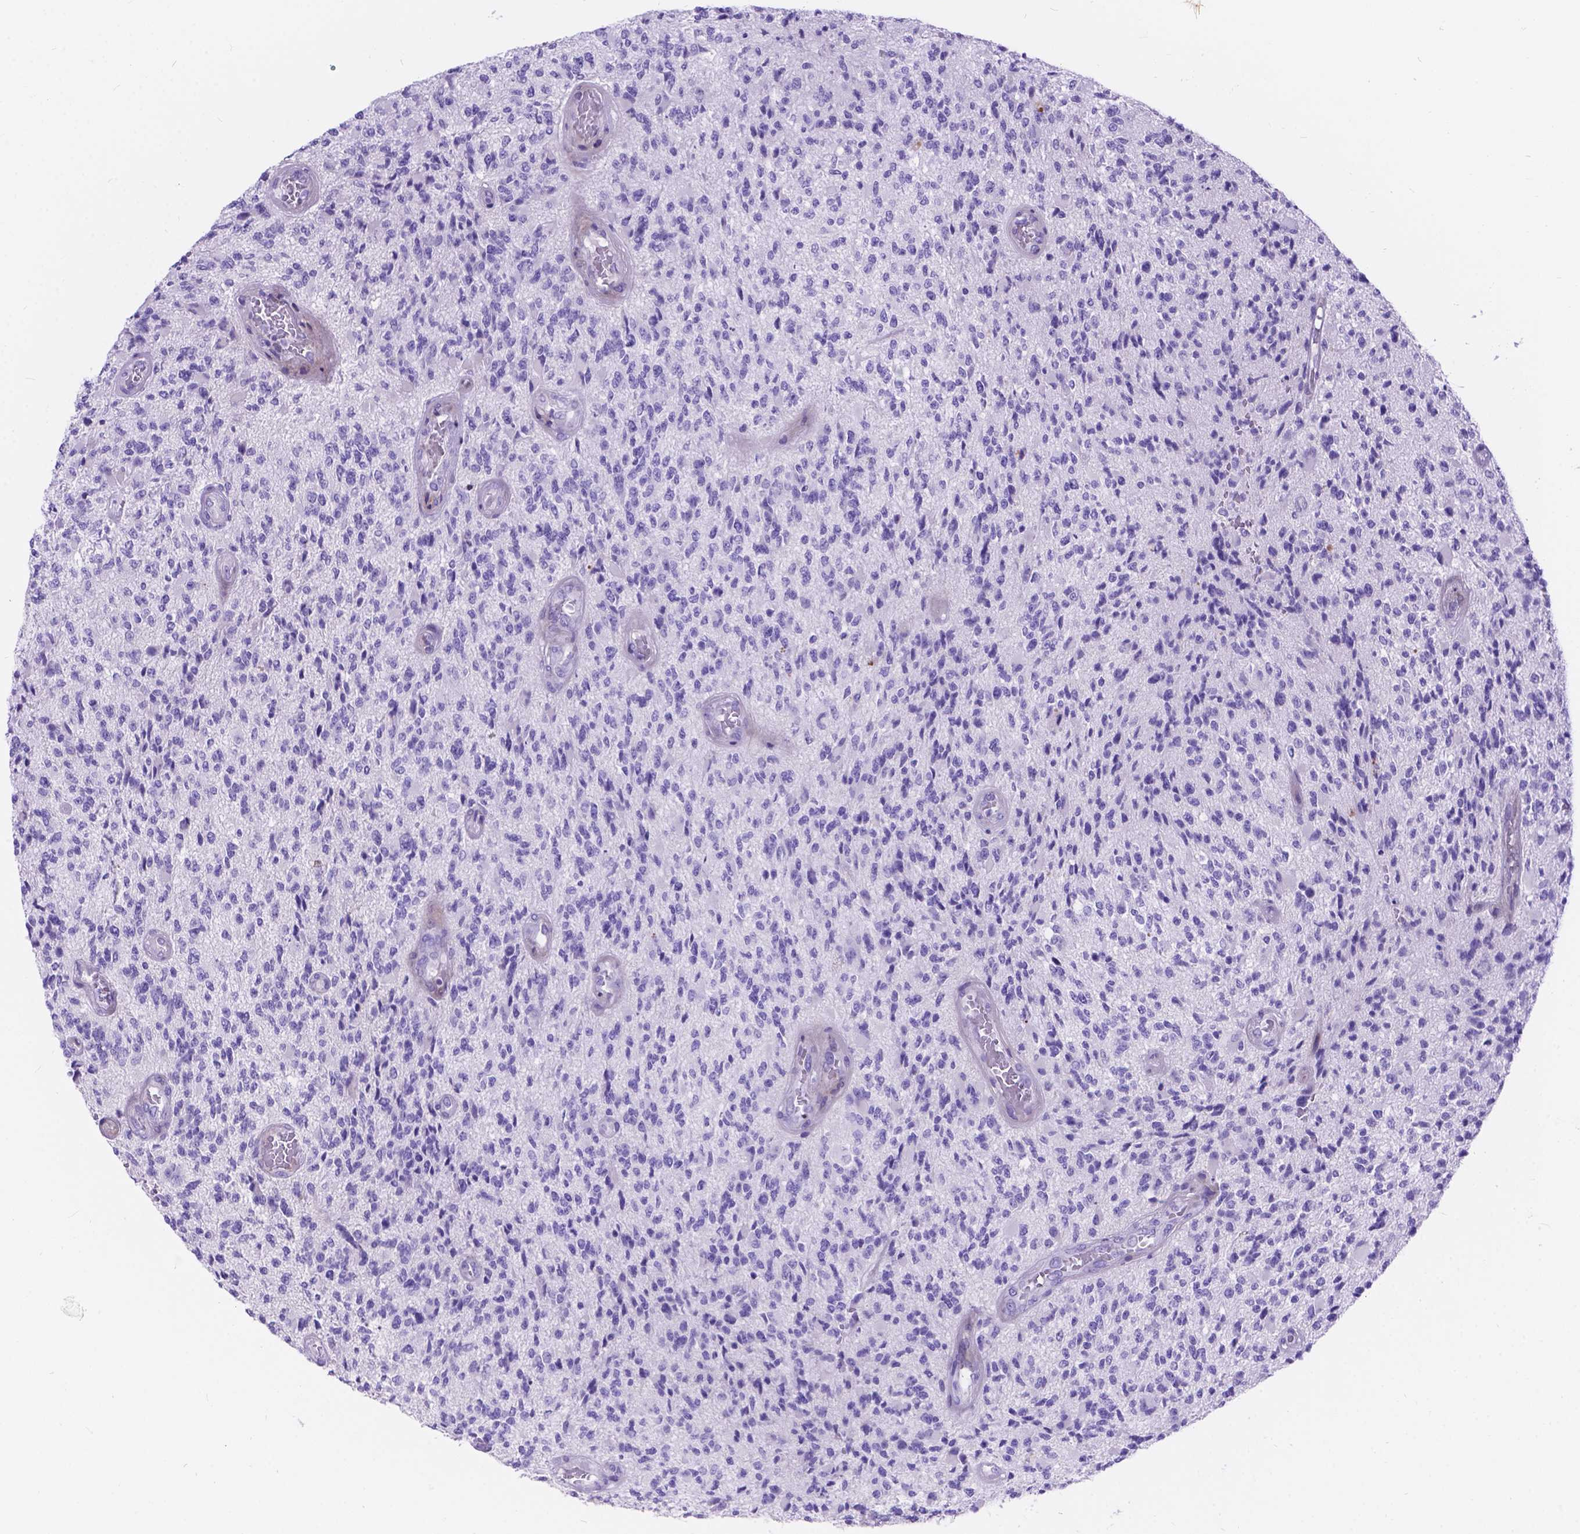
{"staining": {"intensity": "negative", "quantity": "none", "location": "none"}, "tissue": "glioma", "cell_type": "Tumor cells", "image_type": "cancer", "snomed": [{"axis": "morphology", "description": "Glioma, malignant, High grade"}, {"axis": "topography", "description": "Brain"}], "caption": "This image is of high-grade glioma (malignant) stained with IHC to label a protein in brown with the nuclei are counter-stained blue. There is no staining in tumor cells.", "gene": "KLHL10", "patient": {"sex": "female", "age": 63}}